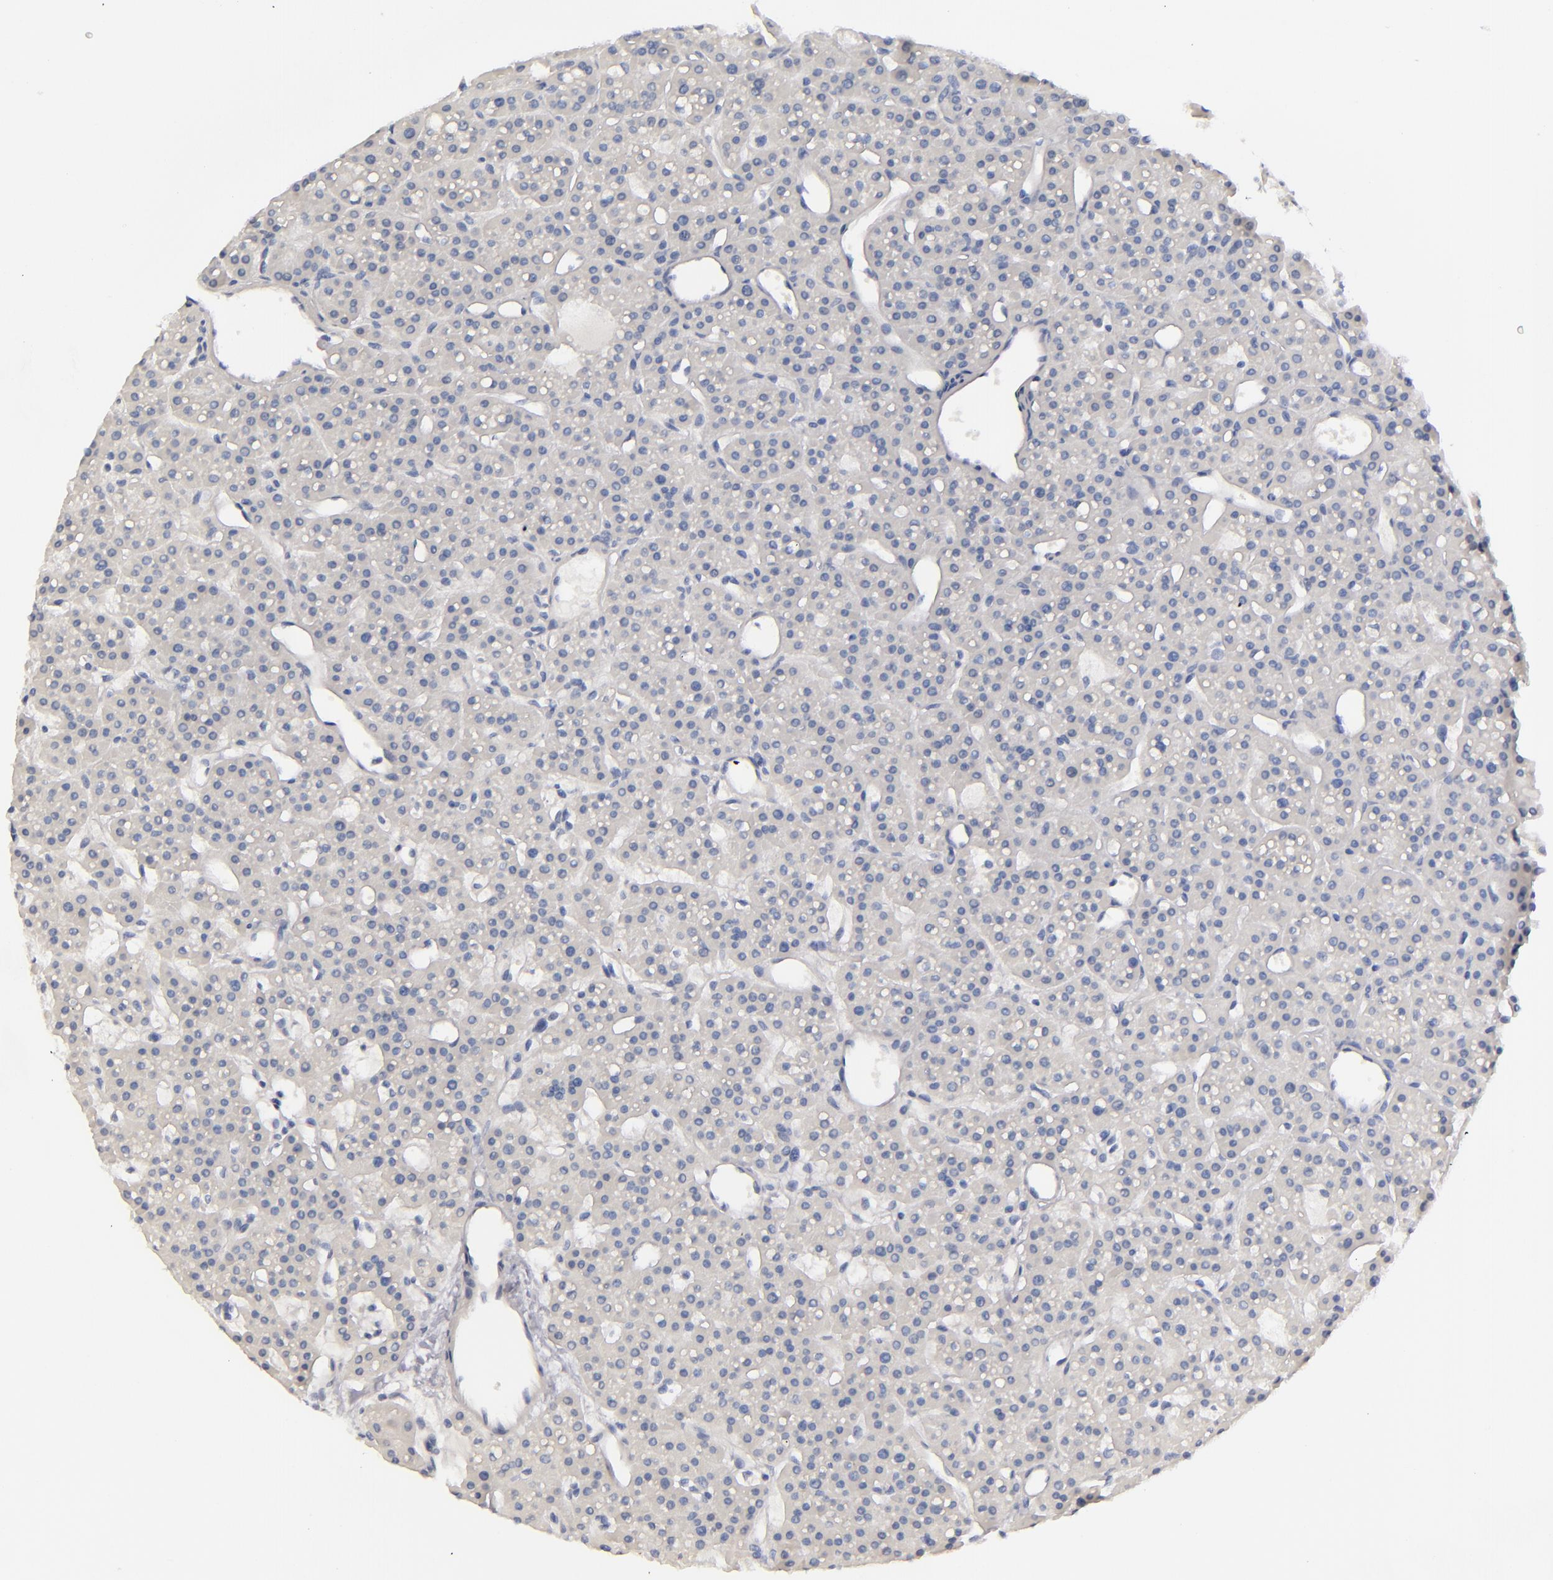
{"staining": {"intensity": "negative", "quantity": "none", "location": "none"}, "tissue": "parathyroid gland", "cell_type": "Glandular cells", "image_type": "normal", "snomed": [{"axis": "morphology", "description": "Normal tissue, NOS"}, {"axis": "topography", "description": "Parathyroid gland"}], "caption": "Immunohistochemistry (IHC) histopathology image of benign parathyroid gland stained for a protein (brown), which shows no positivity in glandular cells. (Stains: DAB (3,3'-diaminobenzidine) immunohistochemistry (IHC) with hematoxylin counter stain, Microscopy: brightfield microscopy at high magnification).", "gene": "MCM7", "patient": {"sex": "female", "age": 76}}